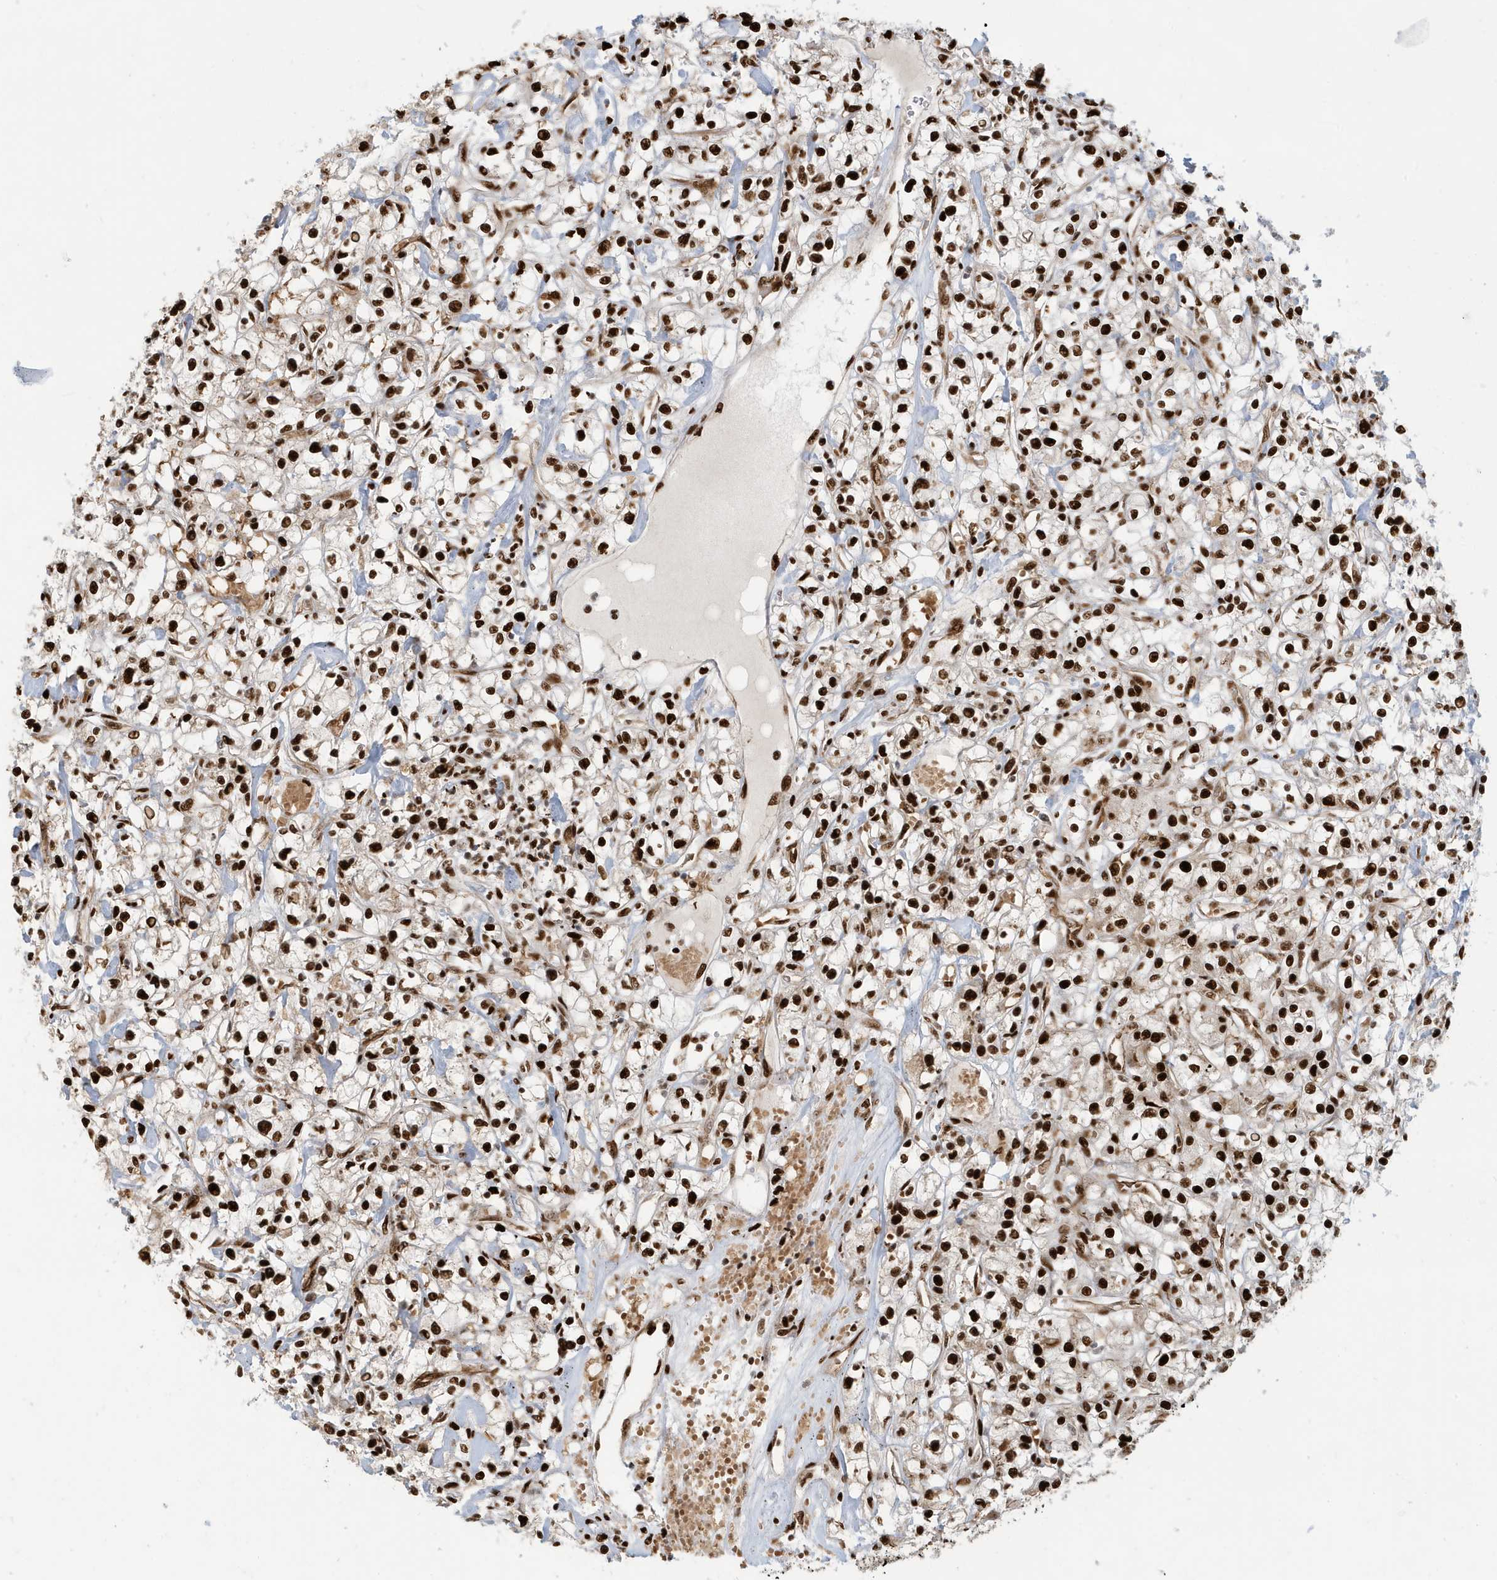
{"staining": {"intensity": "strong", "quantity": ">75%", "location": "nuclear"}, "tissue": "renal cancer", "cell_type": "Tumor cells", "image_type": "cancer", "snomed": [{"axis": "morphology", "description": "Adenocarcinoma, NOS"}, {"axis": "topography", "description": "Kidney"}], "caption": "Renal cancer (adenocarcinoma) was stained to show a protein in brown. There is high levels of strong nuclear staining in about >75% of tumor cells. Using DAB (brown) and hematoxylin (blue) stains, captured at high magnification using brightfield microscopy.", "gene": "CKS2", "patient": {"sex": "female", "age": 59}}